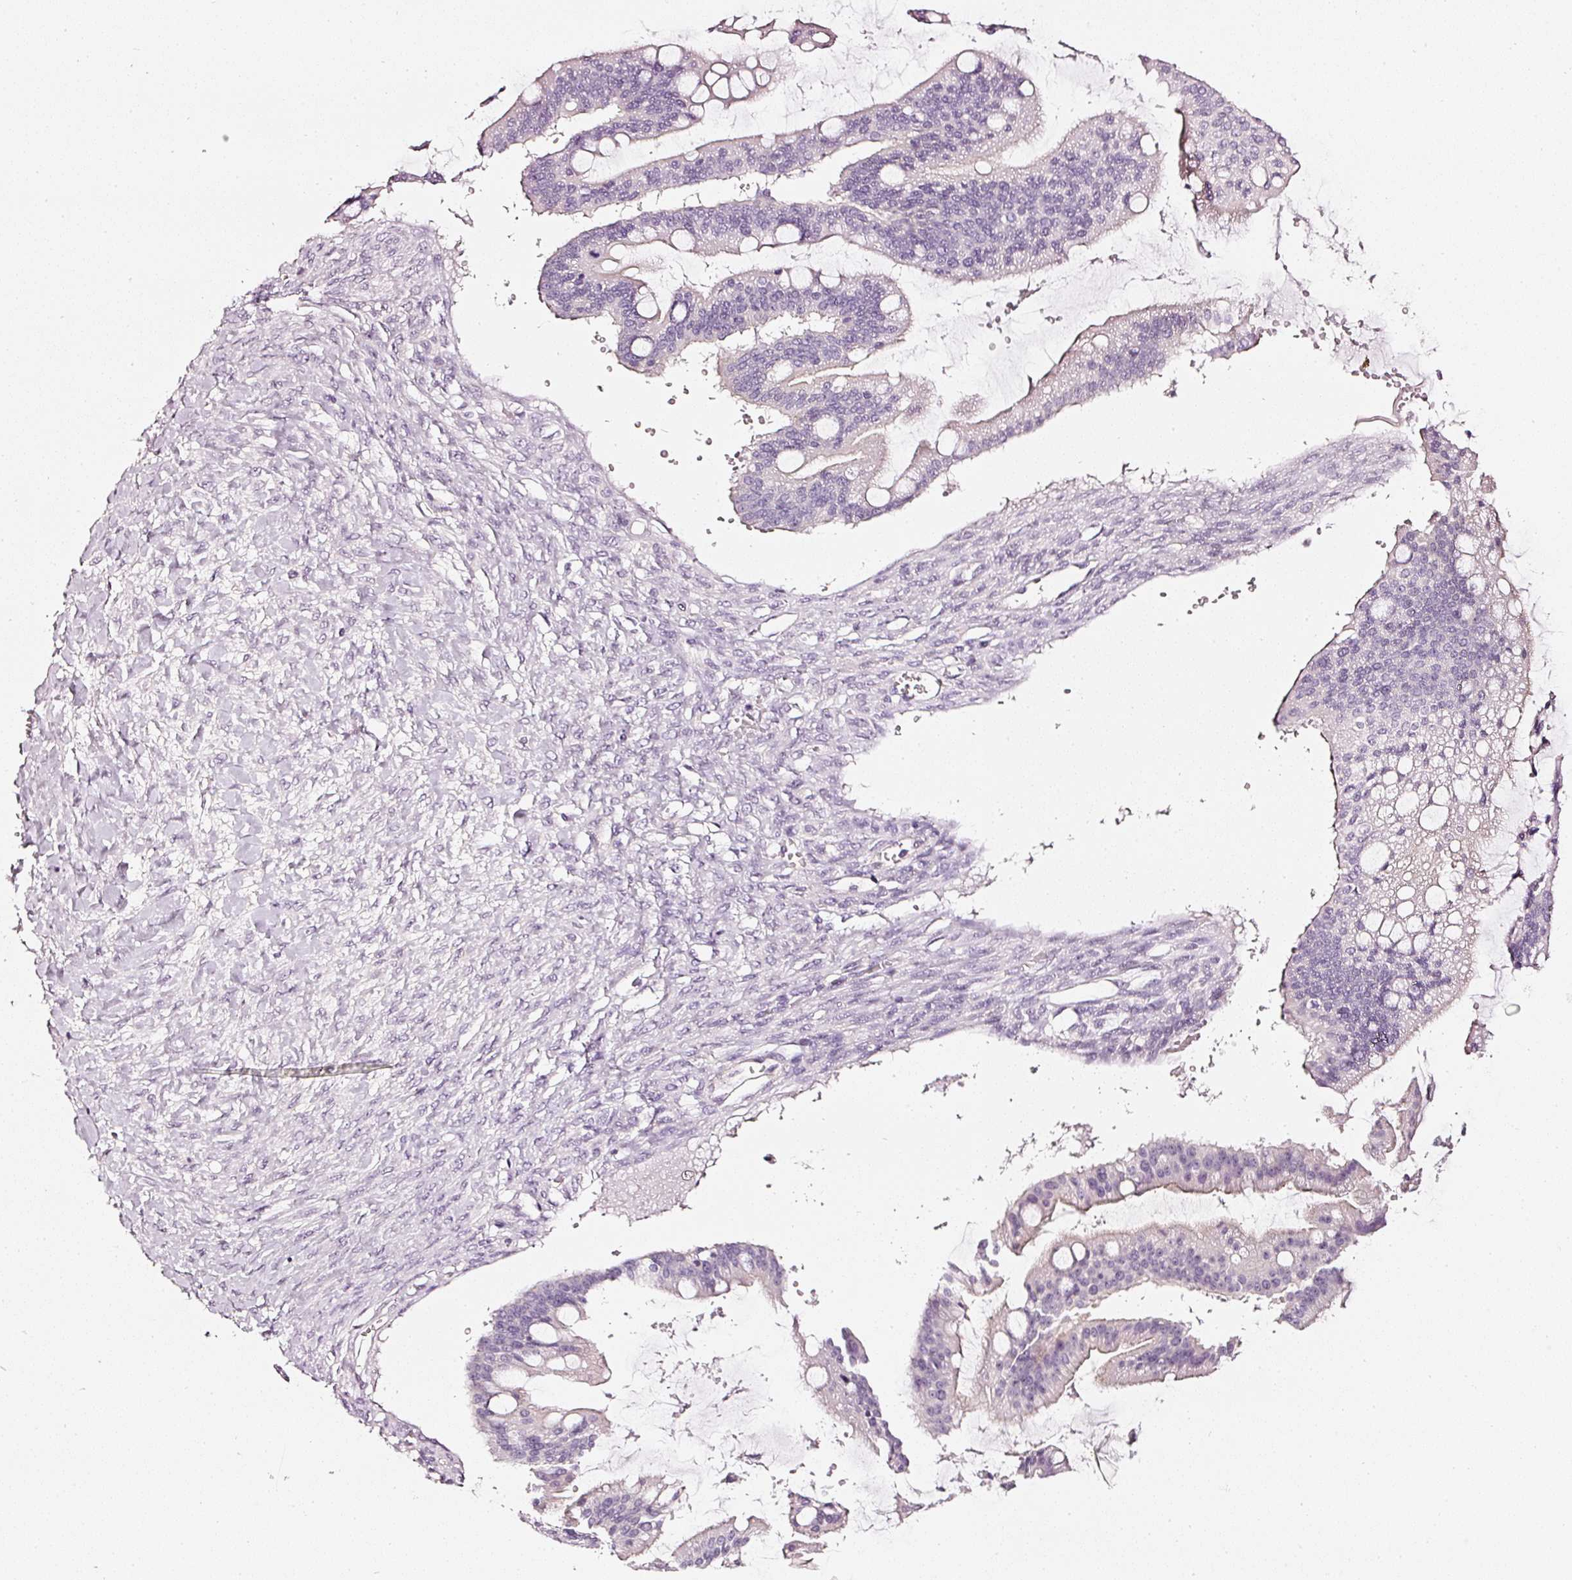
{"staining": {"intensity": "weak", "quantity": "<25%", "location": "cytoplasmic/membranous"}, "tissue": "ovarian cancer", "cell_type": "Tumor cells", "image_type": "cancer", "snomed": [{"axis": "morphology", "description": "Cystadenocarcinoma, mucinous, NOS"}, {"axis": "topography", "description": "Ovary"}], "caption": "A high-resolution histopathology image shows immunohistochemistry staining of ovarian cancer (mucinous cystadenocarcinoma), which exhibits no significant positivity in tumor cells.", "gene": "CNP", "patient": {"sex": "female", "age": 73}}